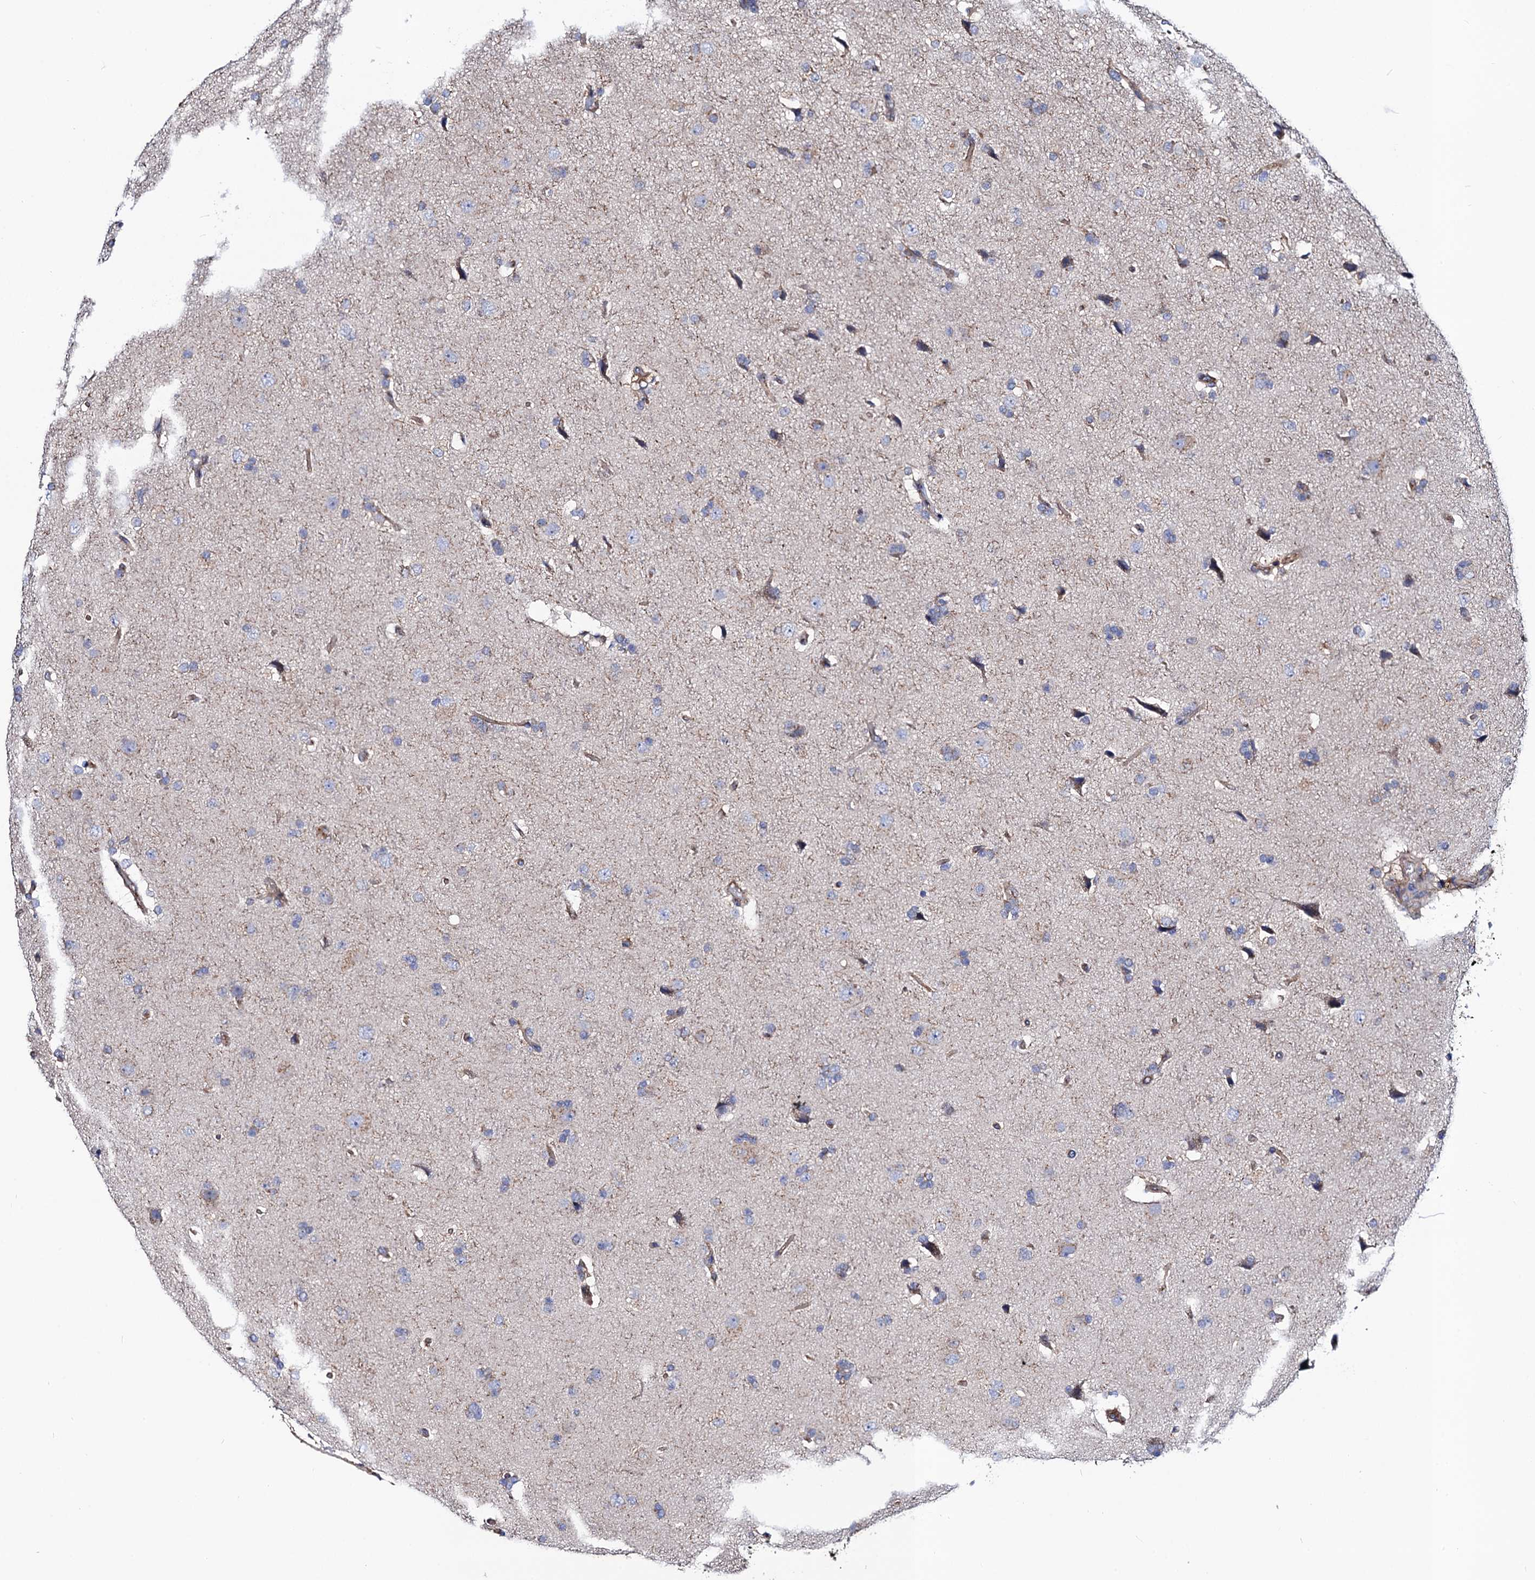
{"staining": {"intensity": "negative", "quantity": "none", "location": "none"}, "tissue": "glioma", "cell_type": "Tumor cells", "image_type": "cancer", "snomed": [{"axis": "morphology", "description": "Glioma, malignant, High grade"}, {"axis": "topography", "description": "Brain"}], "caption": "A high-resolution photomicrograph shows IHC staining of malignant high-grade glioma, which shows no significant expression in tumor cells. The staining was performed using DAB (3,3'-diaminobenzidine) to visualize the protein expression in brown, while the nuclei were stained in blue with hematoxylin (Magnification: 20x).", "gene": "DYDC1", "patient": {"sex": "male", "age": 72}}